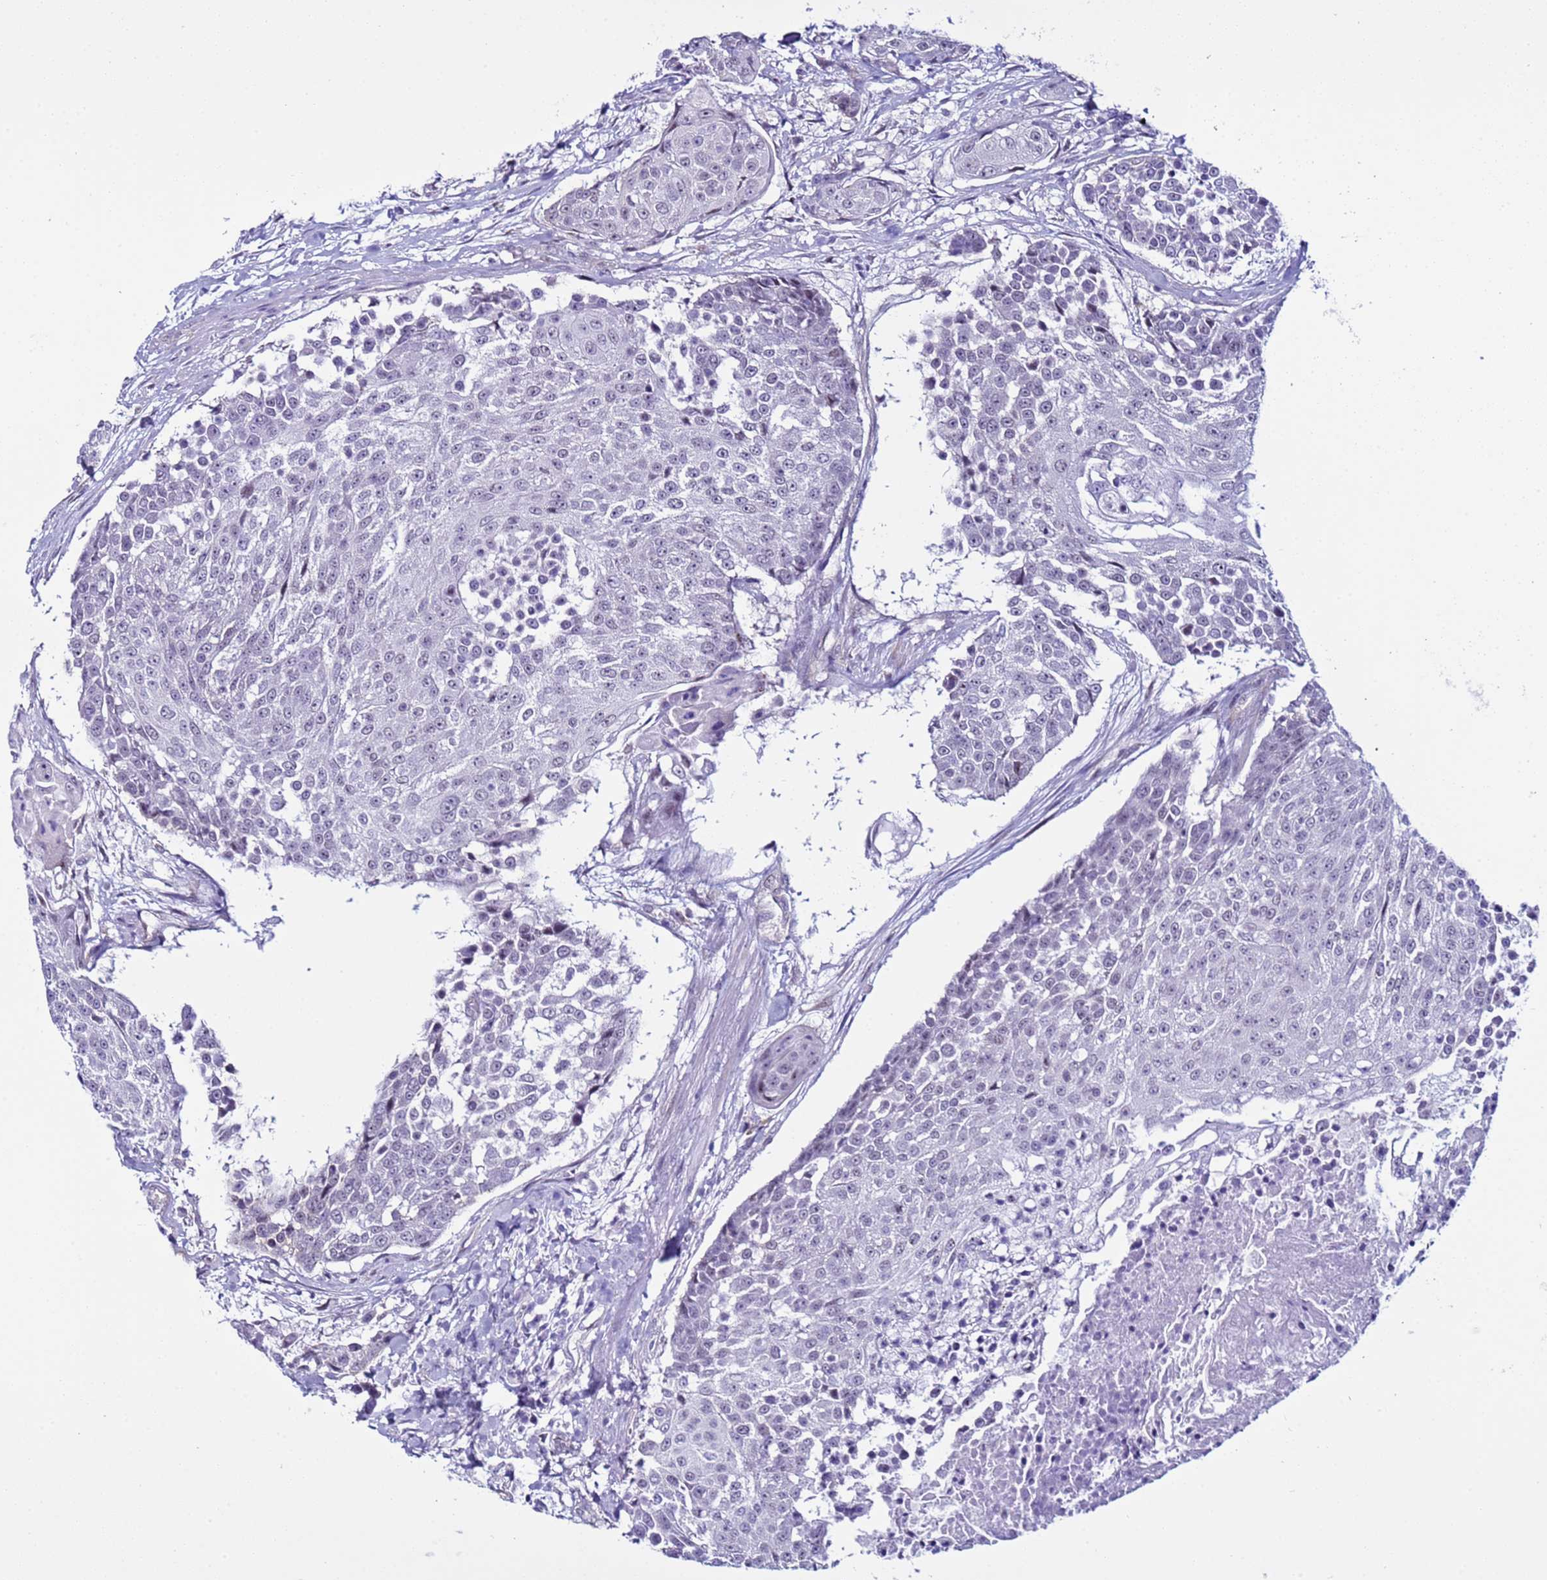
{"staining": {"intensity": "negative", "quantity": "none", "location": "none"}, "tissue": "urothelial cancer", "cell_type": "Tumor cells", "image_type": "cancer", "snomed": [{"axis": "morphology", "description": "Urothelial carcinoma, High grade"}, {"axis": "topography", "description": "Urinary bladder"}], "caption": "There is no significant positivity in tumor cells of urothelial cancer. The staining was performed using DAB to visualize the protein expression in brown, while the nuclei were stained in blue with hematoxylin (Magnification: 20x).", "gene": "LRRC10B", "patient": {"sex": "female", "age": 63}}